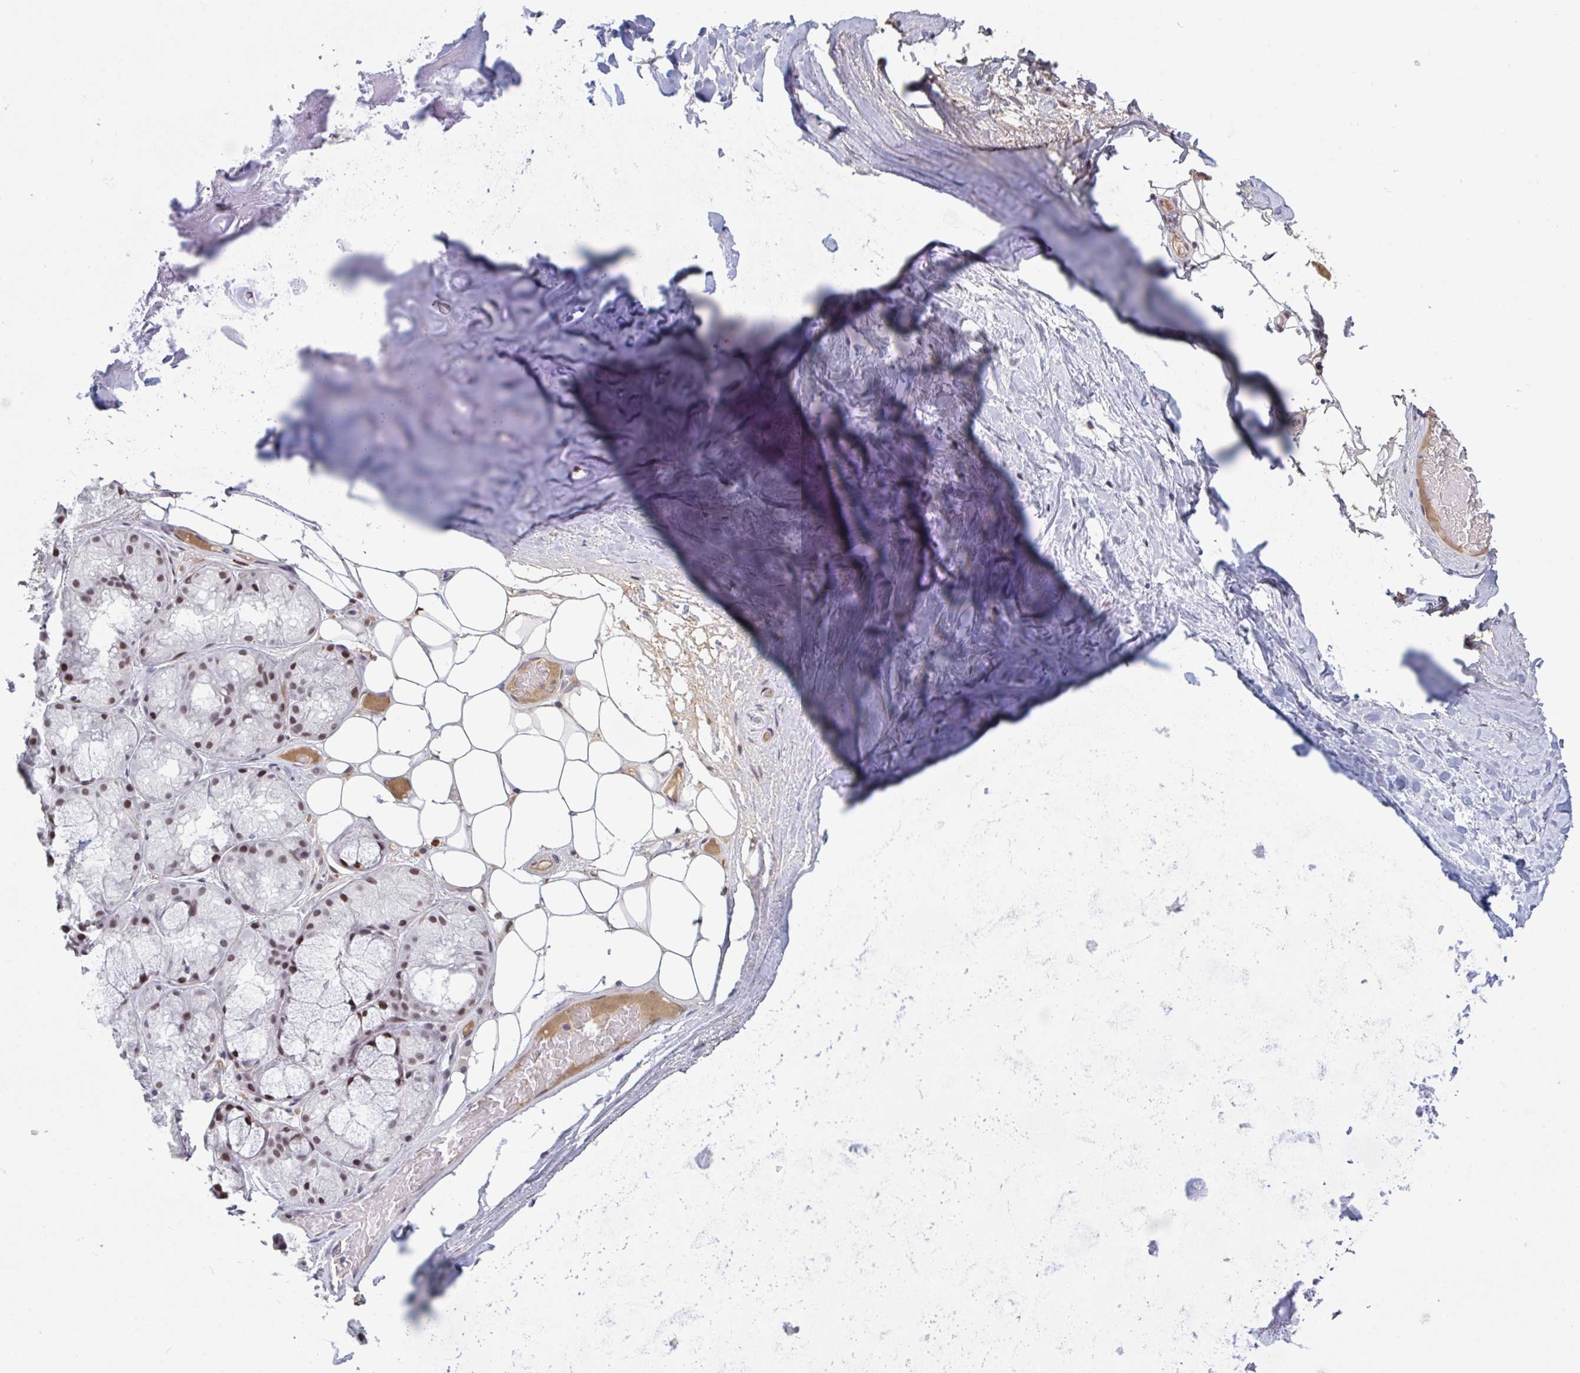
{"staining": {"intensity": "negative", "quantity": "none", "location": "none"}, "tissue": "adipose tissue", "cell_type": "Adipocytes", "image_type": "normal", "snomed": [{"axis": "morphology", "description": "Normal tissue, NOS"}, {"axis": "topography", "description": "Lymph node"}, {"axis": "topography", "description": "Cartilage tissue"}, {"axis": "topography", "description": "Nasopharynx"}], "caption": "The histopathology image demonstrates no staining of adipocytes in unremarkable adipose tissue.", "gene": "BCL7B", "patient": {"sex": "male", "age": 63}}